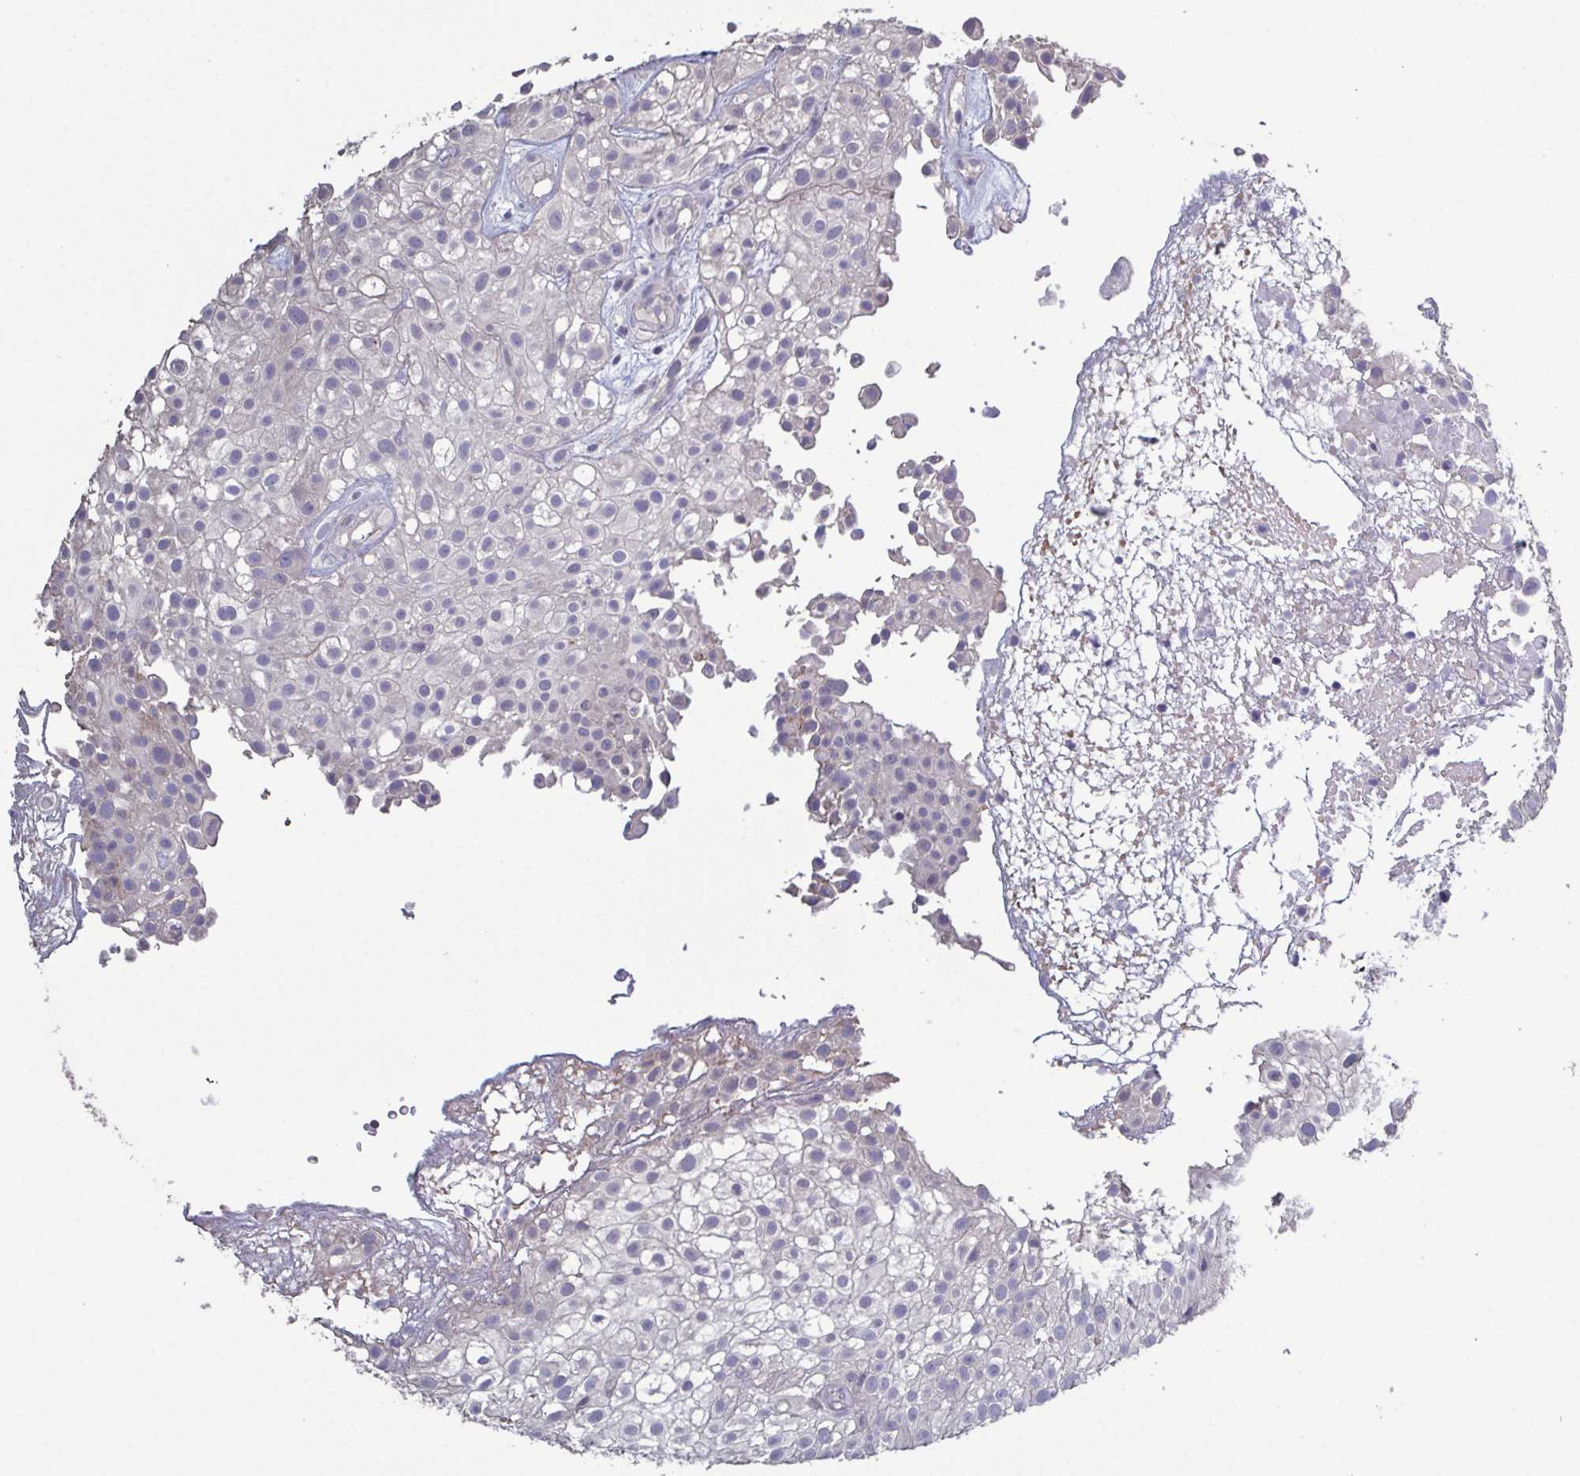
{"staining": {"intensity": "weak", "quantity": "<25%", "location": "cytoplasmic/membranous"}, "tissue": "urothelial cancer", "cell_type": "Tumor cells", "image_type": "cancer", "snomed": [{"axis": "morphology", "description": "Urothelial carcinoma, High grade"}, {"axis": "topography", "description": "Urinary bladder"}], "caption": "A photomicrograph of human urothelial cancer is negative for staining in tumor cells.", "gene": "GLDC", "patient": {"sex": "male", "age": 56}}